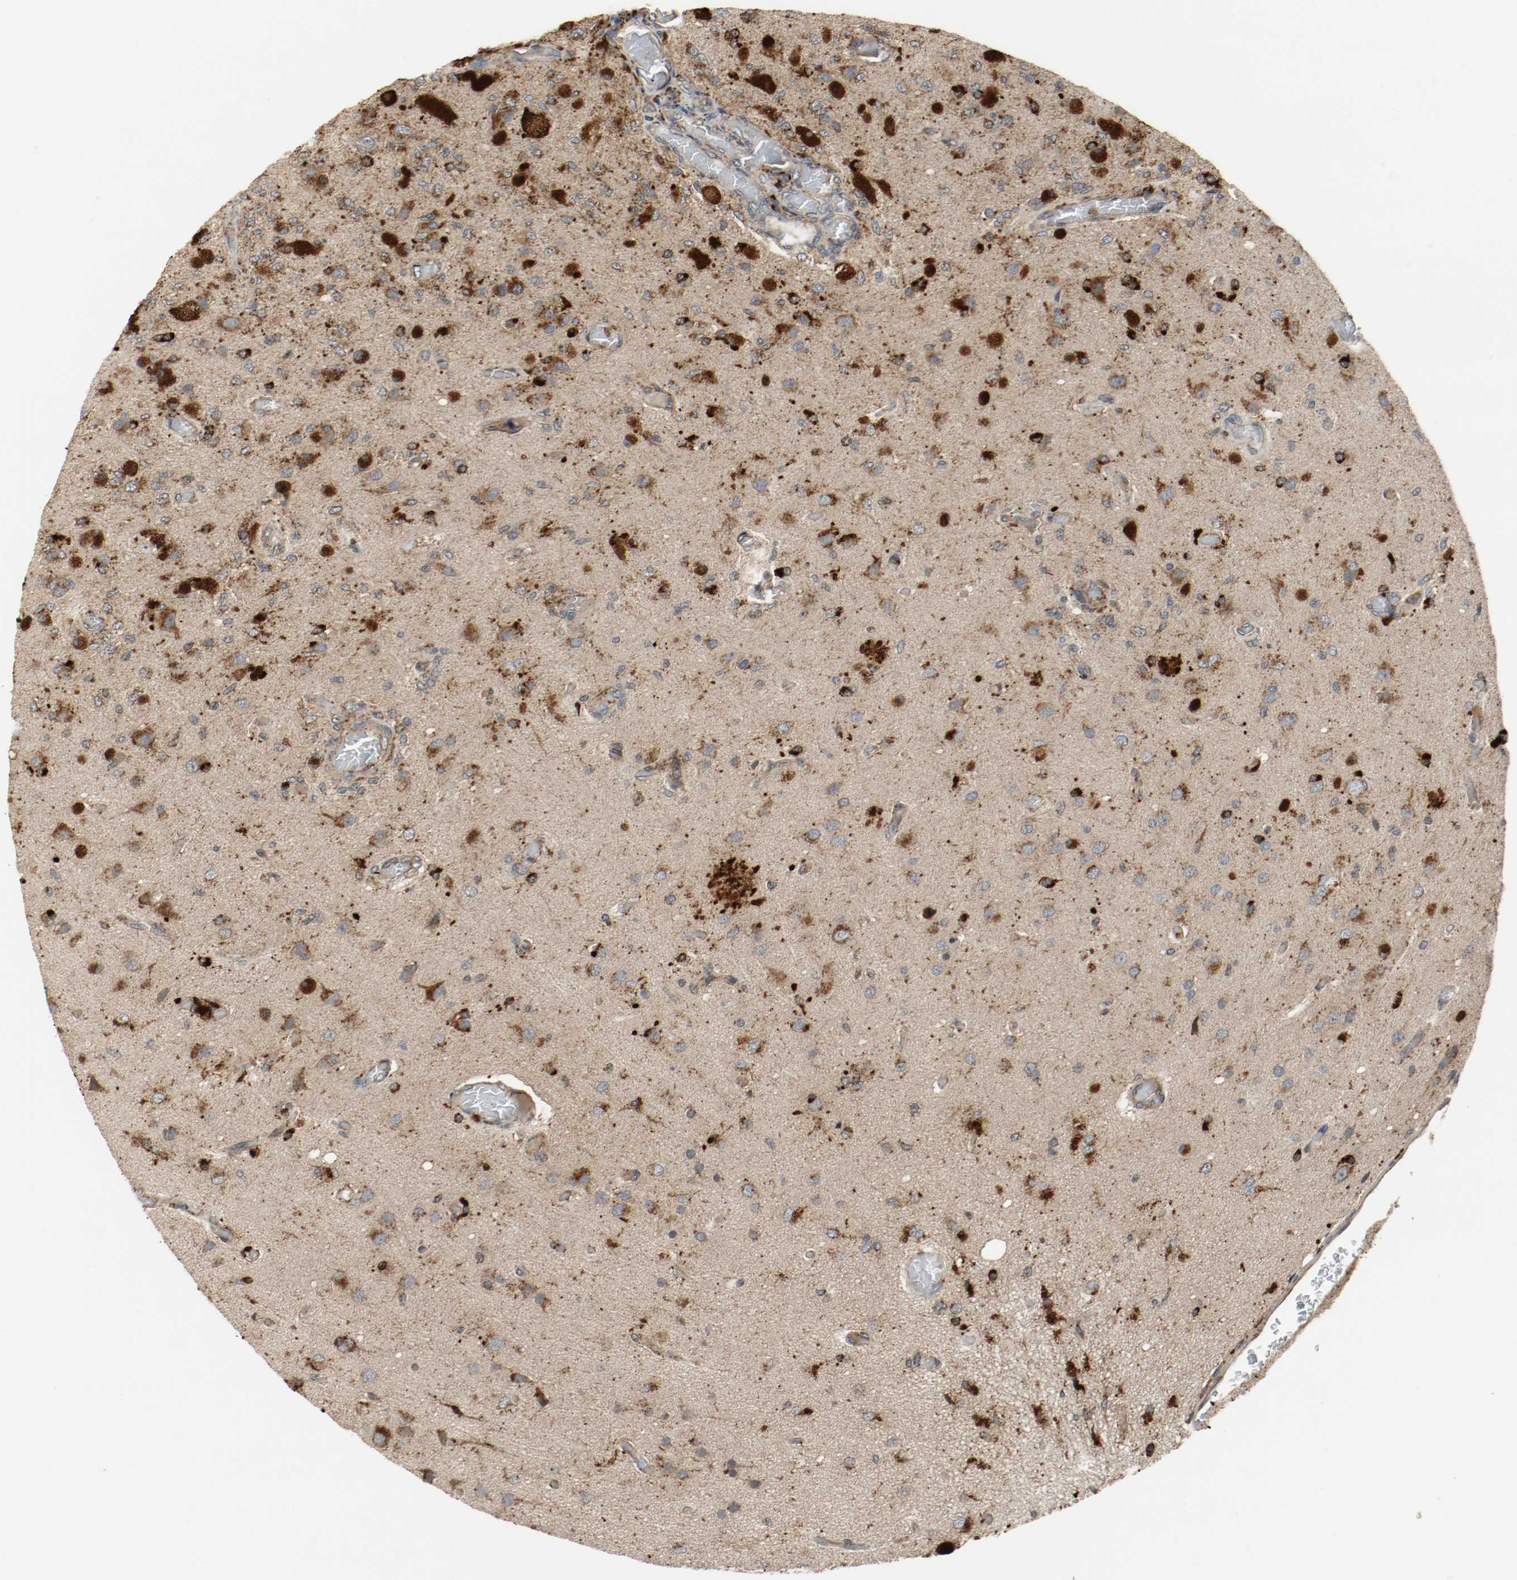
{"staining": {"intensity": "strong", "quantity": ">75%", "location": "cytoplasmic/membranous"}, "tissue": "glioma", "cell_type": "Tumor cells", "image_type": "cancer", "snomed": [{"axis": "morphology", "description": "Normal tissue, NOS"}, {"axis": "morphology", "description": "Glioma, malignant, High grade"}, {"axis": "topography", "description": "Cerebral cortex"}], "caption": "A high amount of strong cytoplasmic/membranous expression is appreciated in about >75% of tumor cells in glioma tissue.", "gene": "LAMP2", "patient": {"sex": "male", "age": 77}}